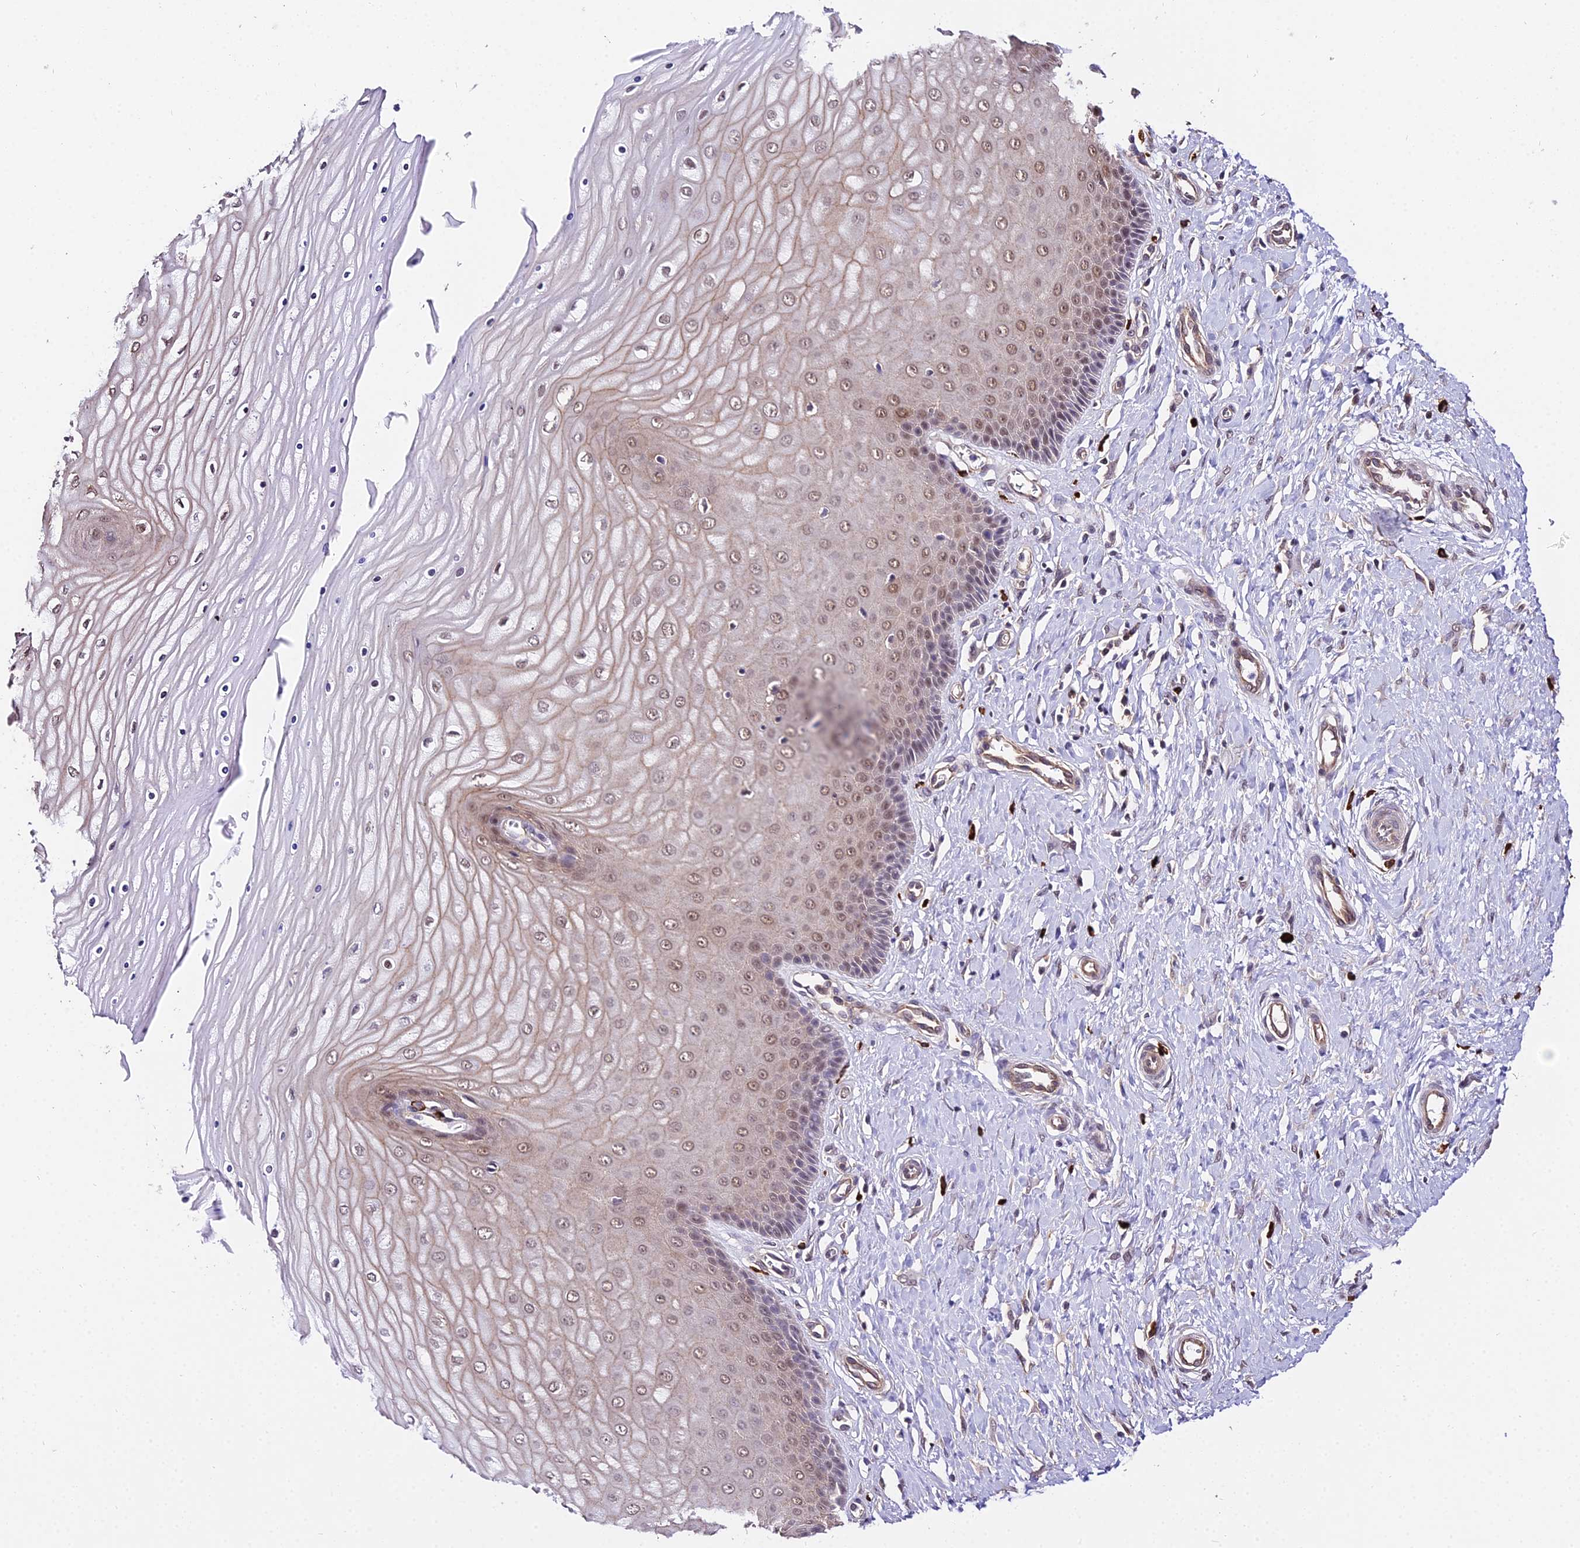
{"staining": {"intensity": "moderate", "quantity": "25%-75%", "location": "nuclear"}, "tissue": "cervix", "cell_type": "Squamous epithelial cells", "image_type": "normal", "snomed": [{"axis": "morphology", "description": "Normal tissue, NOS"}, {"axis": "topography", "description": "Cervix"}], "caption": "A medium amount of moderate nuclear staining is identified in about 25%-75% of squamous epithelial cells in unremarkable cervix.", "gene": "POLR2I", "patient": {"sex": "female", "age": 55}}